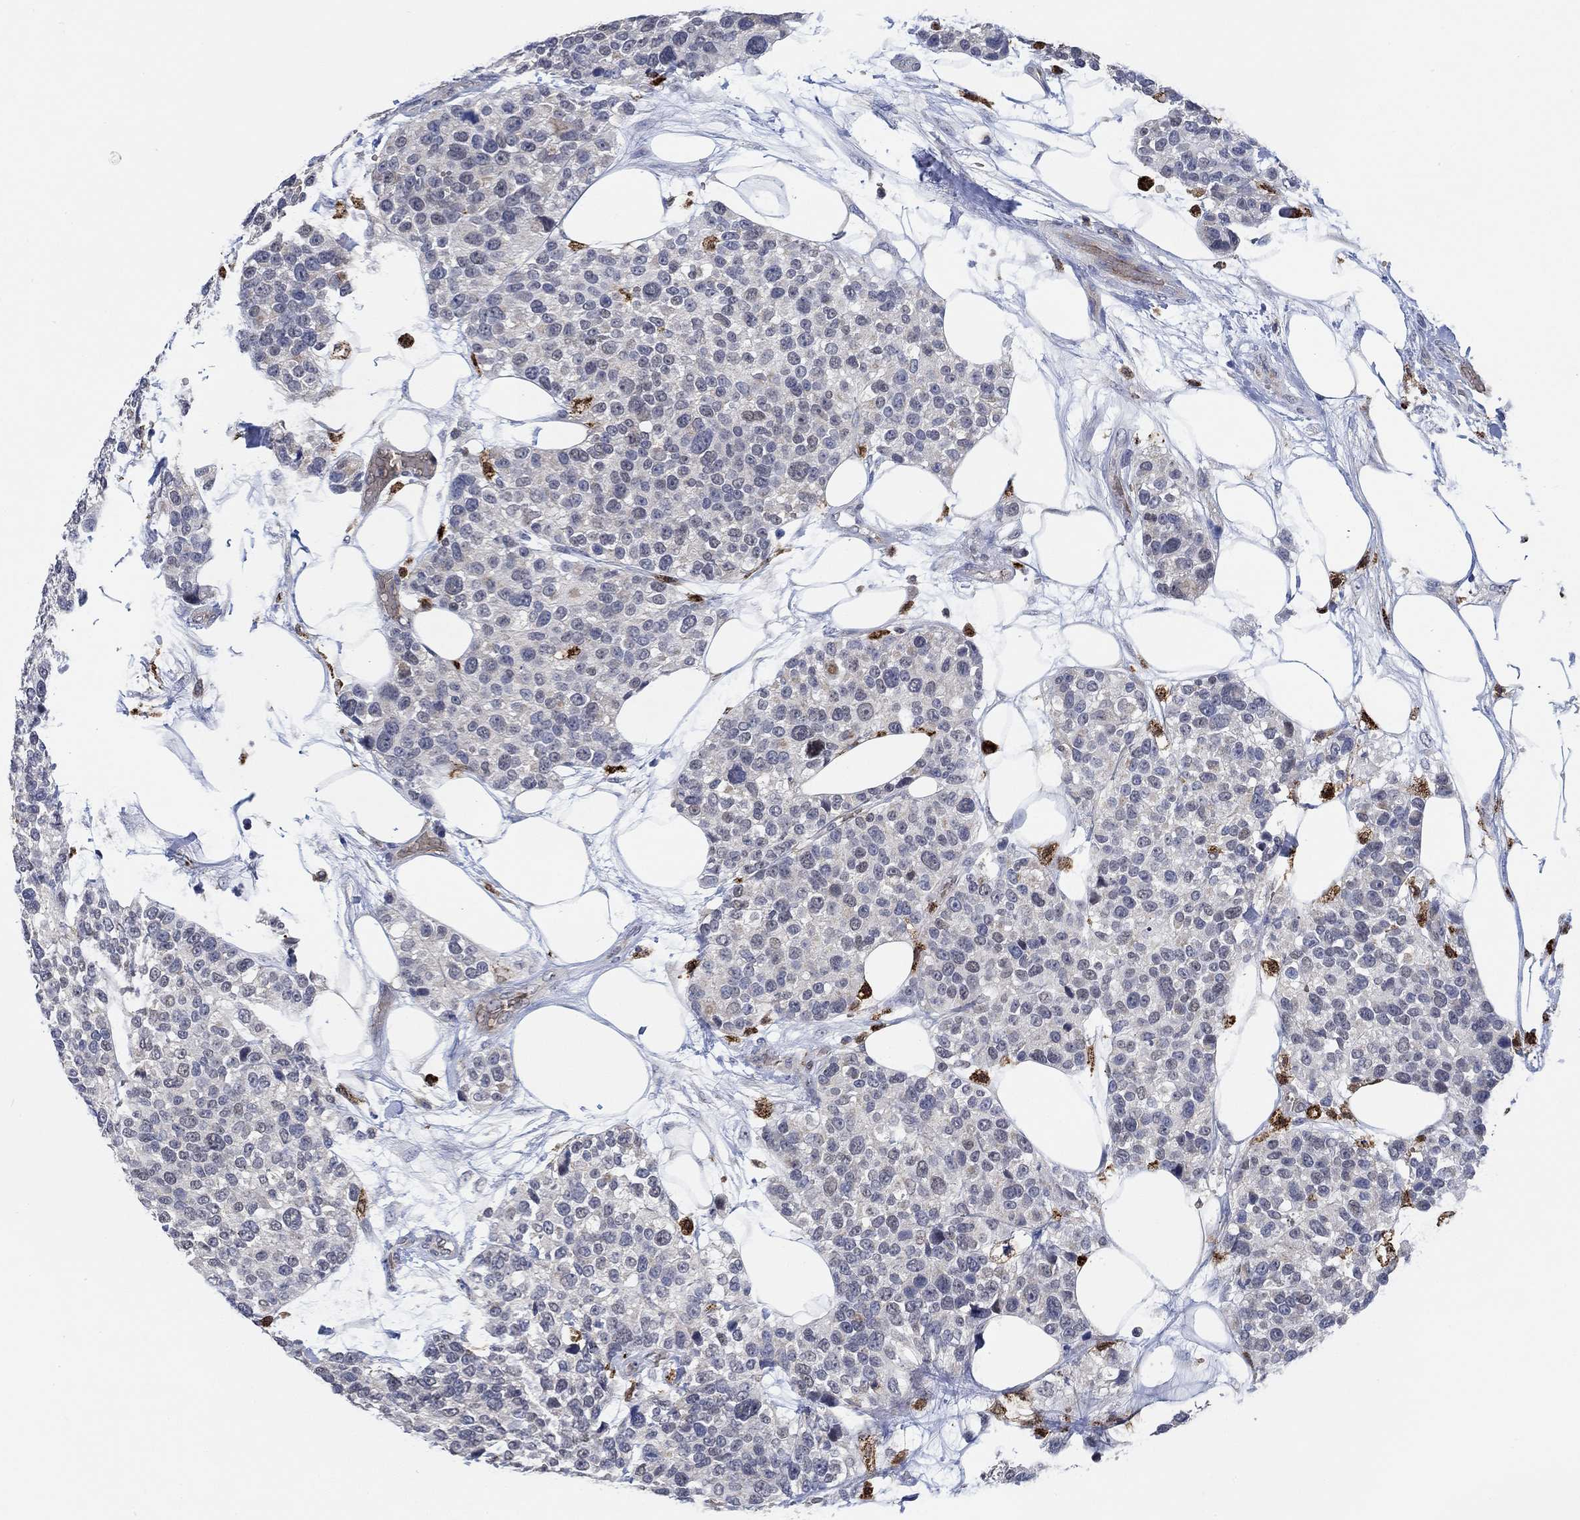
{"staining": {"intensity": "negative", "quantity": "none", "location": "none"}, "tissue": "urothelial cancer", "cell_type": "Tumor cells", "image_type": "cancer", "snomed": [{"axis": "morphology", "description": "Urothelial carcinoma, High grade"}, {"axis": "topography", "description": "Urinary bladder"}], "caption": "Protein analysis of urothelial cancer exhibits no significant expression in tumor cells.", "gene": "MPP1", "patient": {"sex": "male", "age": 77}}